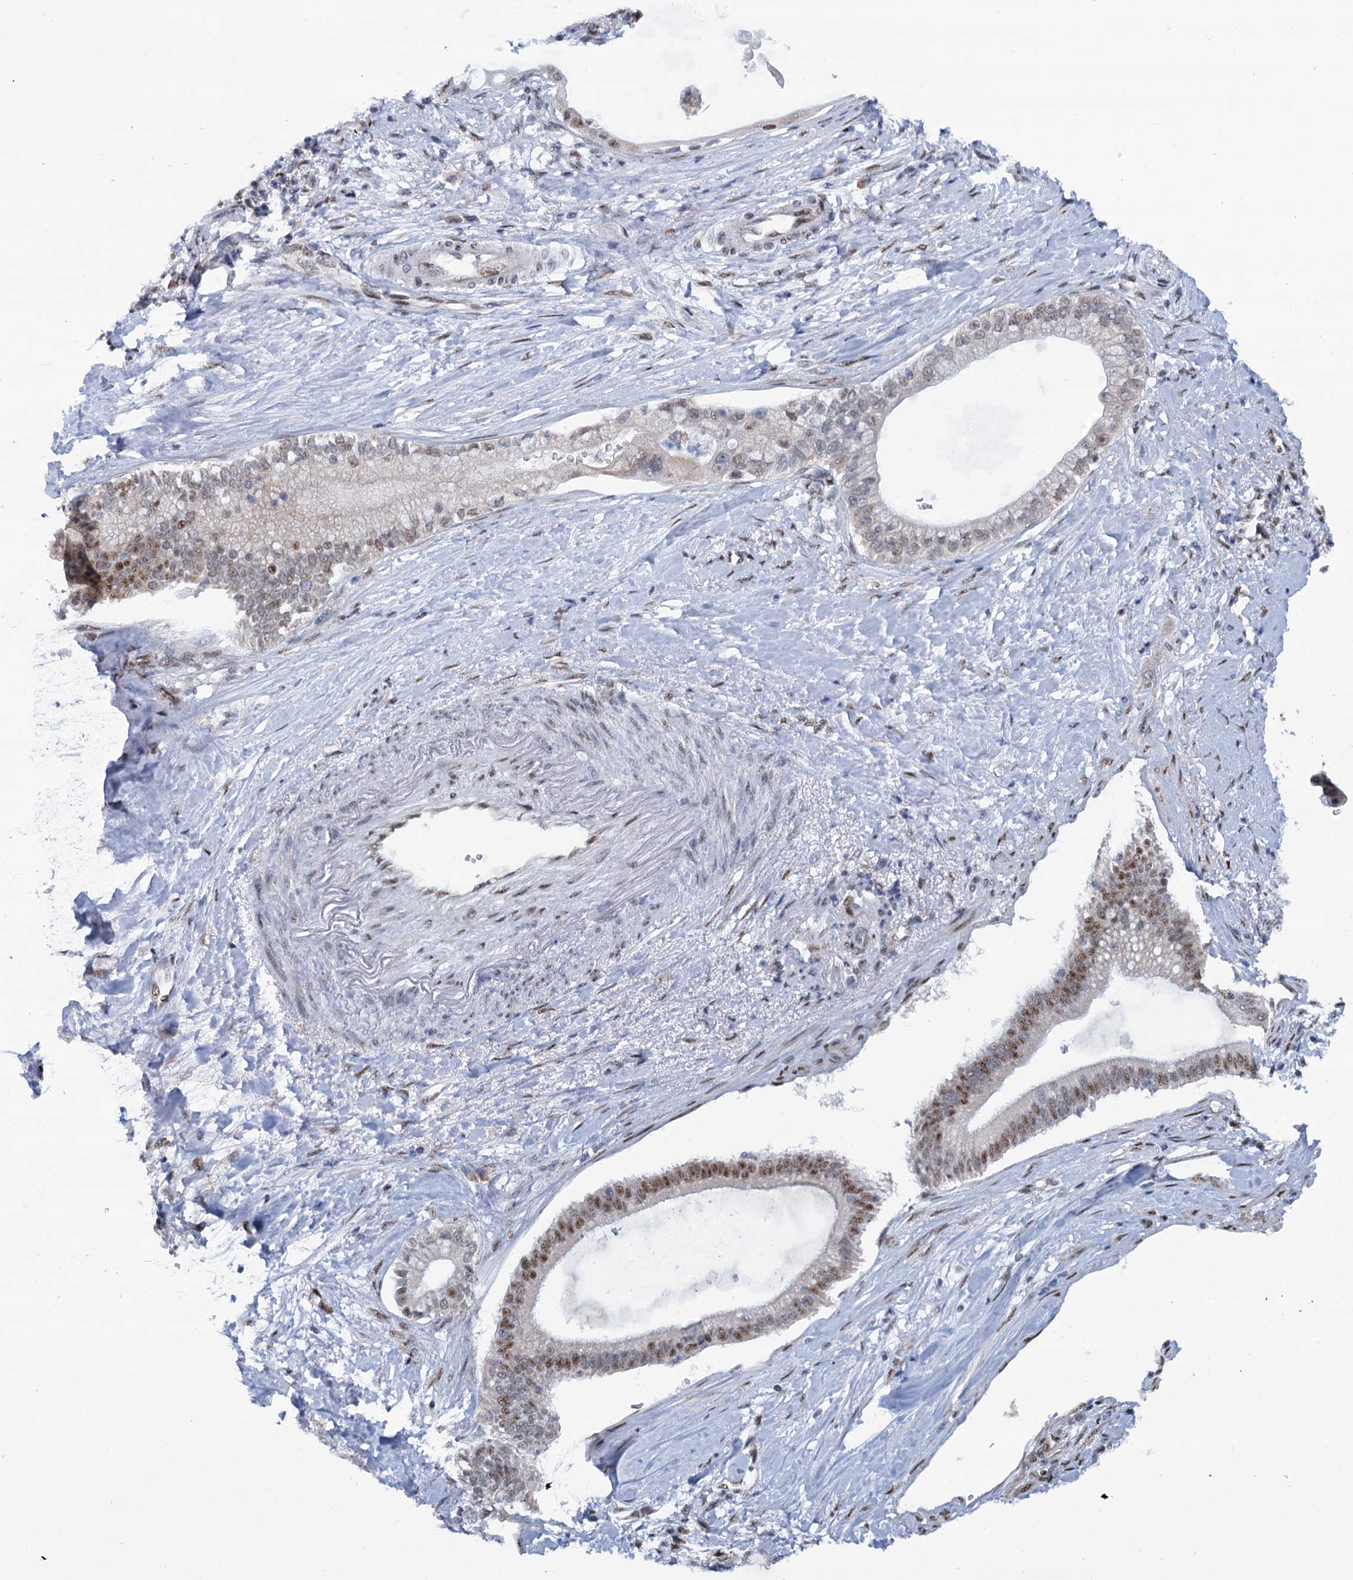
{"staining": {"intensity": "moderate", "quantity": ">75%", "location": "nuclear"}, "tissue": "pancreatic cancer", "cell_type": "Tumor cells", "image_type": "cancer", "snomed": [{"axis": "morphology", "description": "Adenocarcinoma, NOS"}, {"axis": "topography", "description": "Pancreas"}], "caption": "IHC (DAB (3,3'-diaminobenzidine)) staining of human adenocarcinoma (pancreatic) displays moderate nuclear protein staining in about >75% of tumor cells. (Brightfield microscopy of DAB IHC at high magnification).", "gene": "SREK1", "patient": {"sex": "male", "age": 68}}